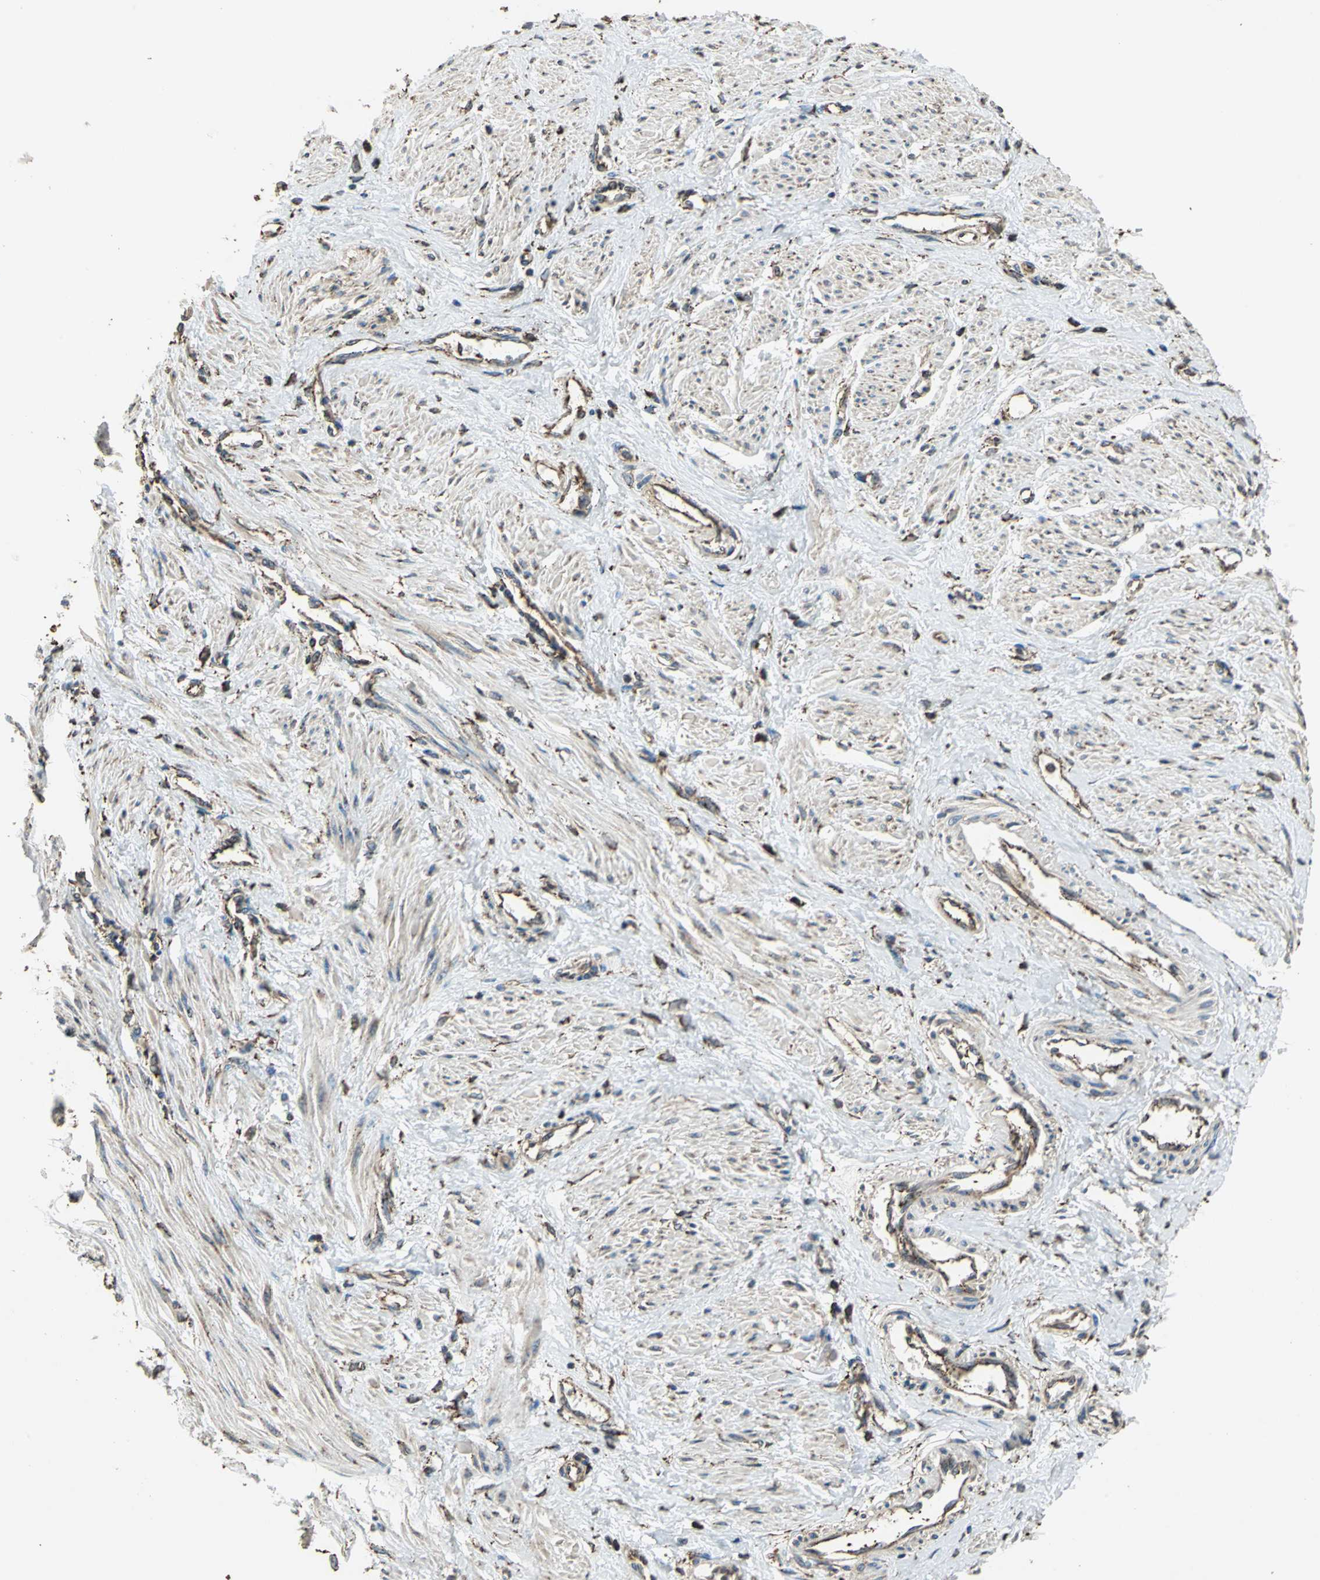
{"staining": {"intensity": "moderate", "quantity": "25%-75%", "location": "cytoplasmic/membranous"}, "tissue": "smooth muscle", "cell_type": "Smooth muscle cells", "image_type": "normal", "snomed": [{"axis": "morphology", "description": "Normal tissue, NOS"}, {"axis": "topography", "description": "Smooth muscle"}, {"axis": "topography", "description": "Uterus"}], "caption": "Immunohistochemistry (IHC) (DAB (3,3'-diaminobenzidine)) staining of benign smooth muscle displays moderate cytoplasmic/membranous protein expression in about 25%-75% of smooth muscle cells.", "gene": "GPANK1", "patient": {"sex": "female", "age": 39}}